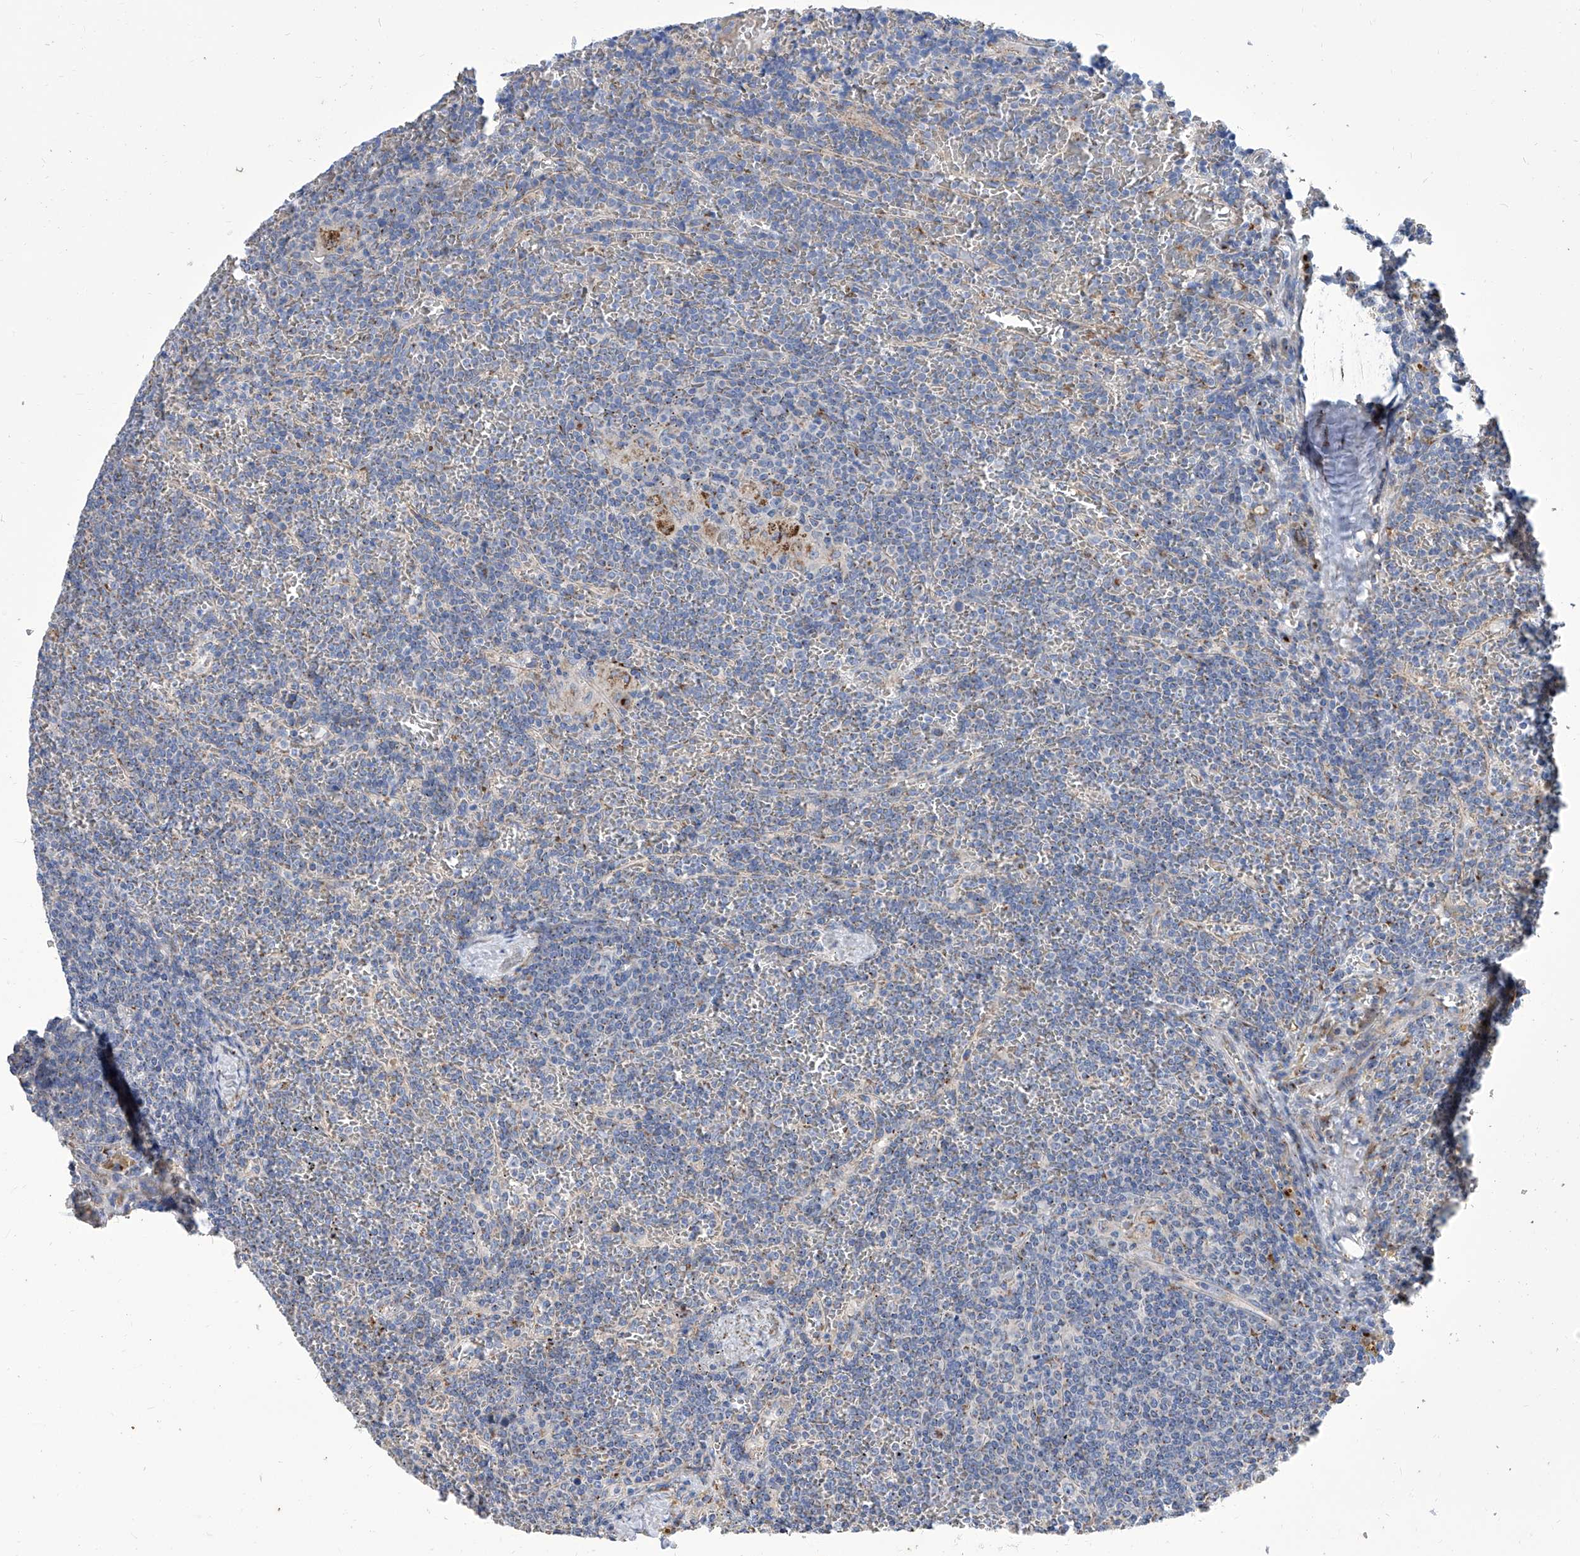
{"staining": {"intensity": "negative", "quantity": "none", "location": "none"}, "tissue": "lymphoma", "cell_type": "Tumor cells", "image_type": "cancer", "snomed": [{"axis": "morphology", "description": "Malignant lymphoma, non-Hodgkin's type, Low grade"}, {"axis": "topography", "description": "Spleen"}], "caption": "A high-resolution micrograph shows IHC staining of lymphoma, which displays no significant staining in tumor cells.", "gene": "TJAP1", "patient": {"sex": "female", "age": 19}}